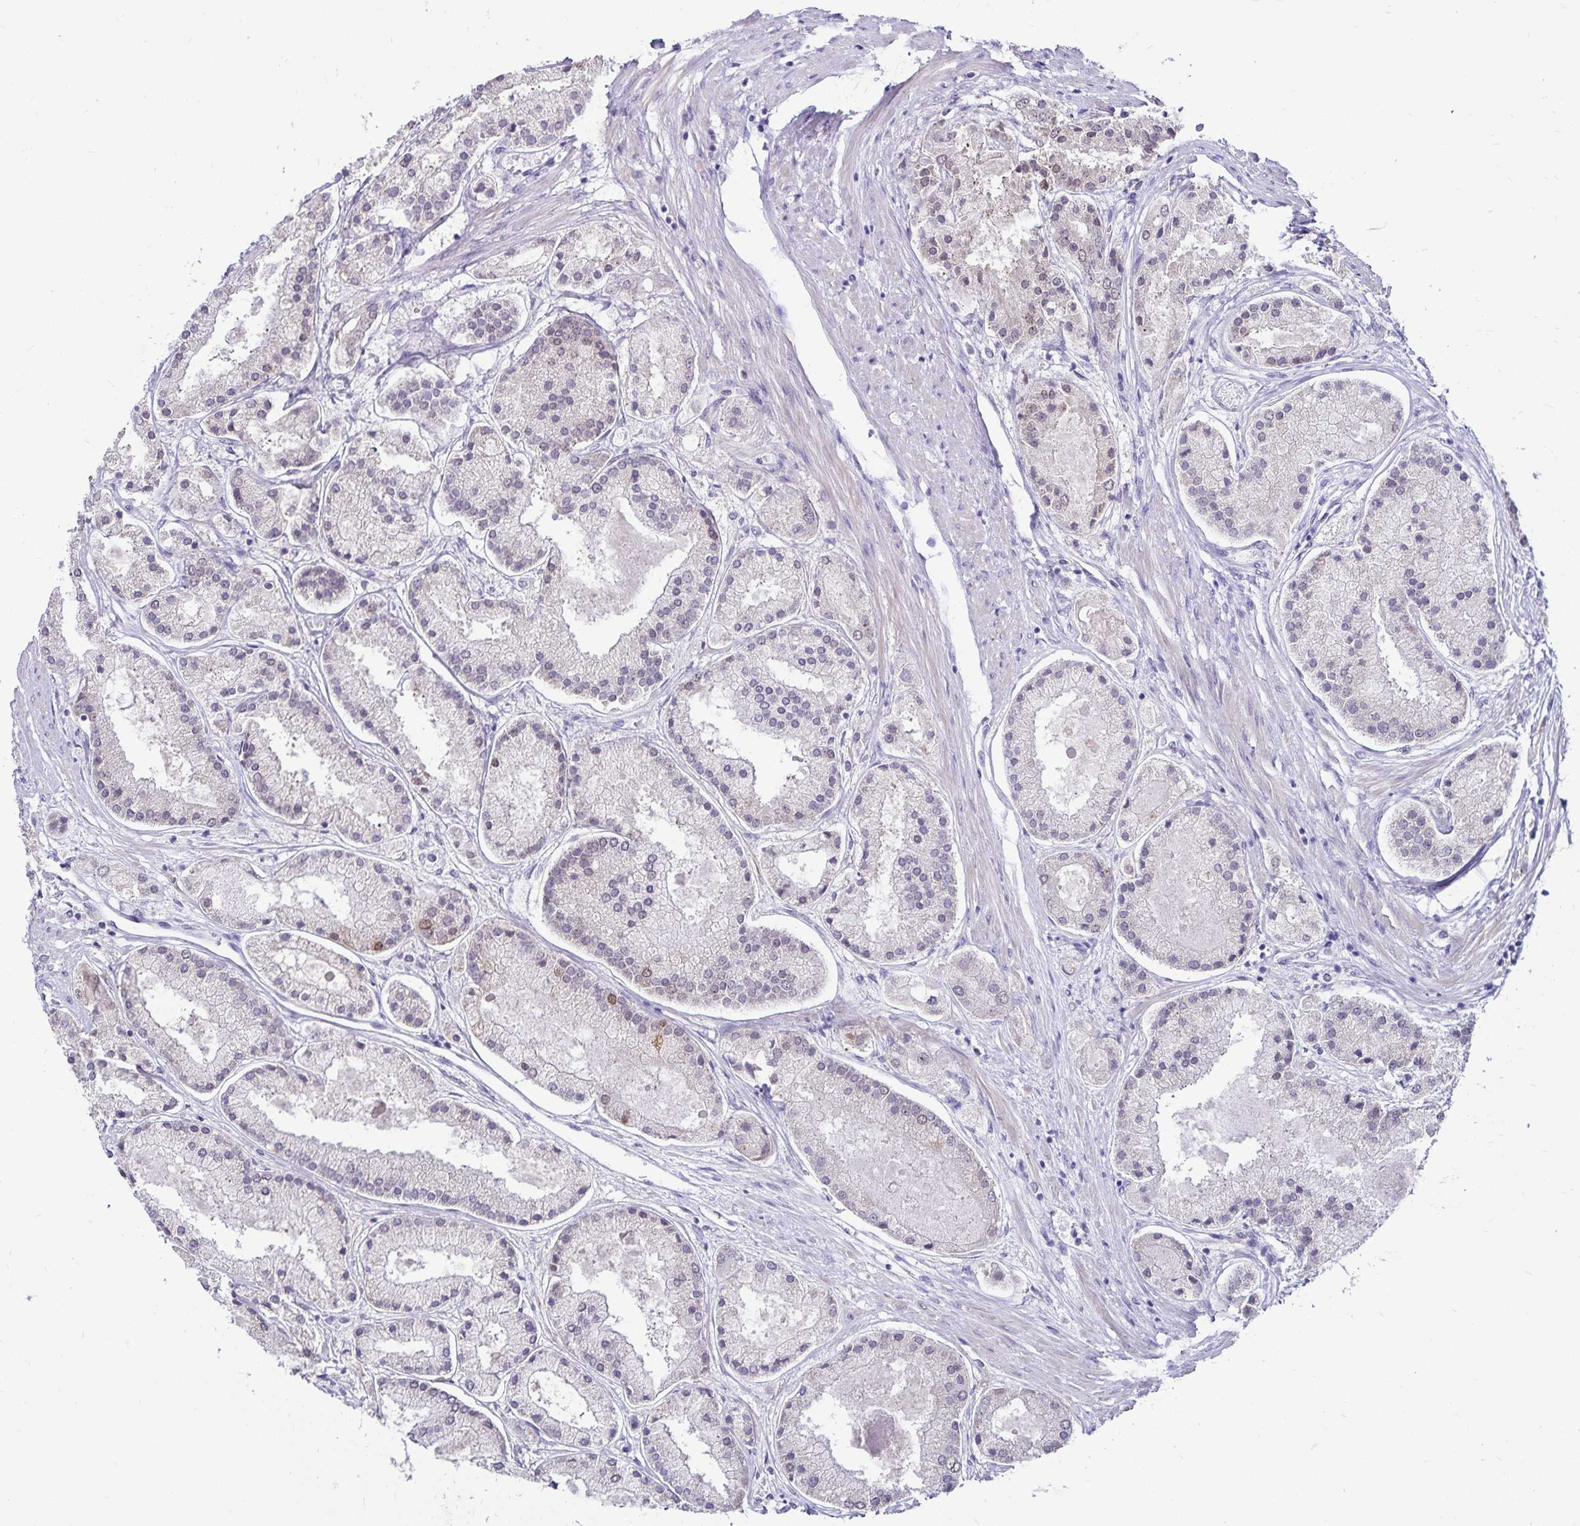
{"staining": {"intensity": "strong", "quantity": "<25%", "location": "nuclear"}, "tissue": "prostate cancer", "cell_type": "Tumor cells", "image_type": "cancer", "snomed": [{"axis": "morphology", "description": "Adenocarcinoma, High grade"}, {"axis": "topography", "description": "Prostate"}], "caption": "Tumor cells display strong nuclear positivity in about <25% of cells in prostate cancer (adenocarcinoma (high-grade)).", "gene": "POLB", "patient": {"sex": "male", "age": 67}}